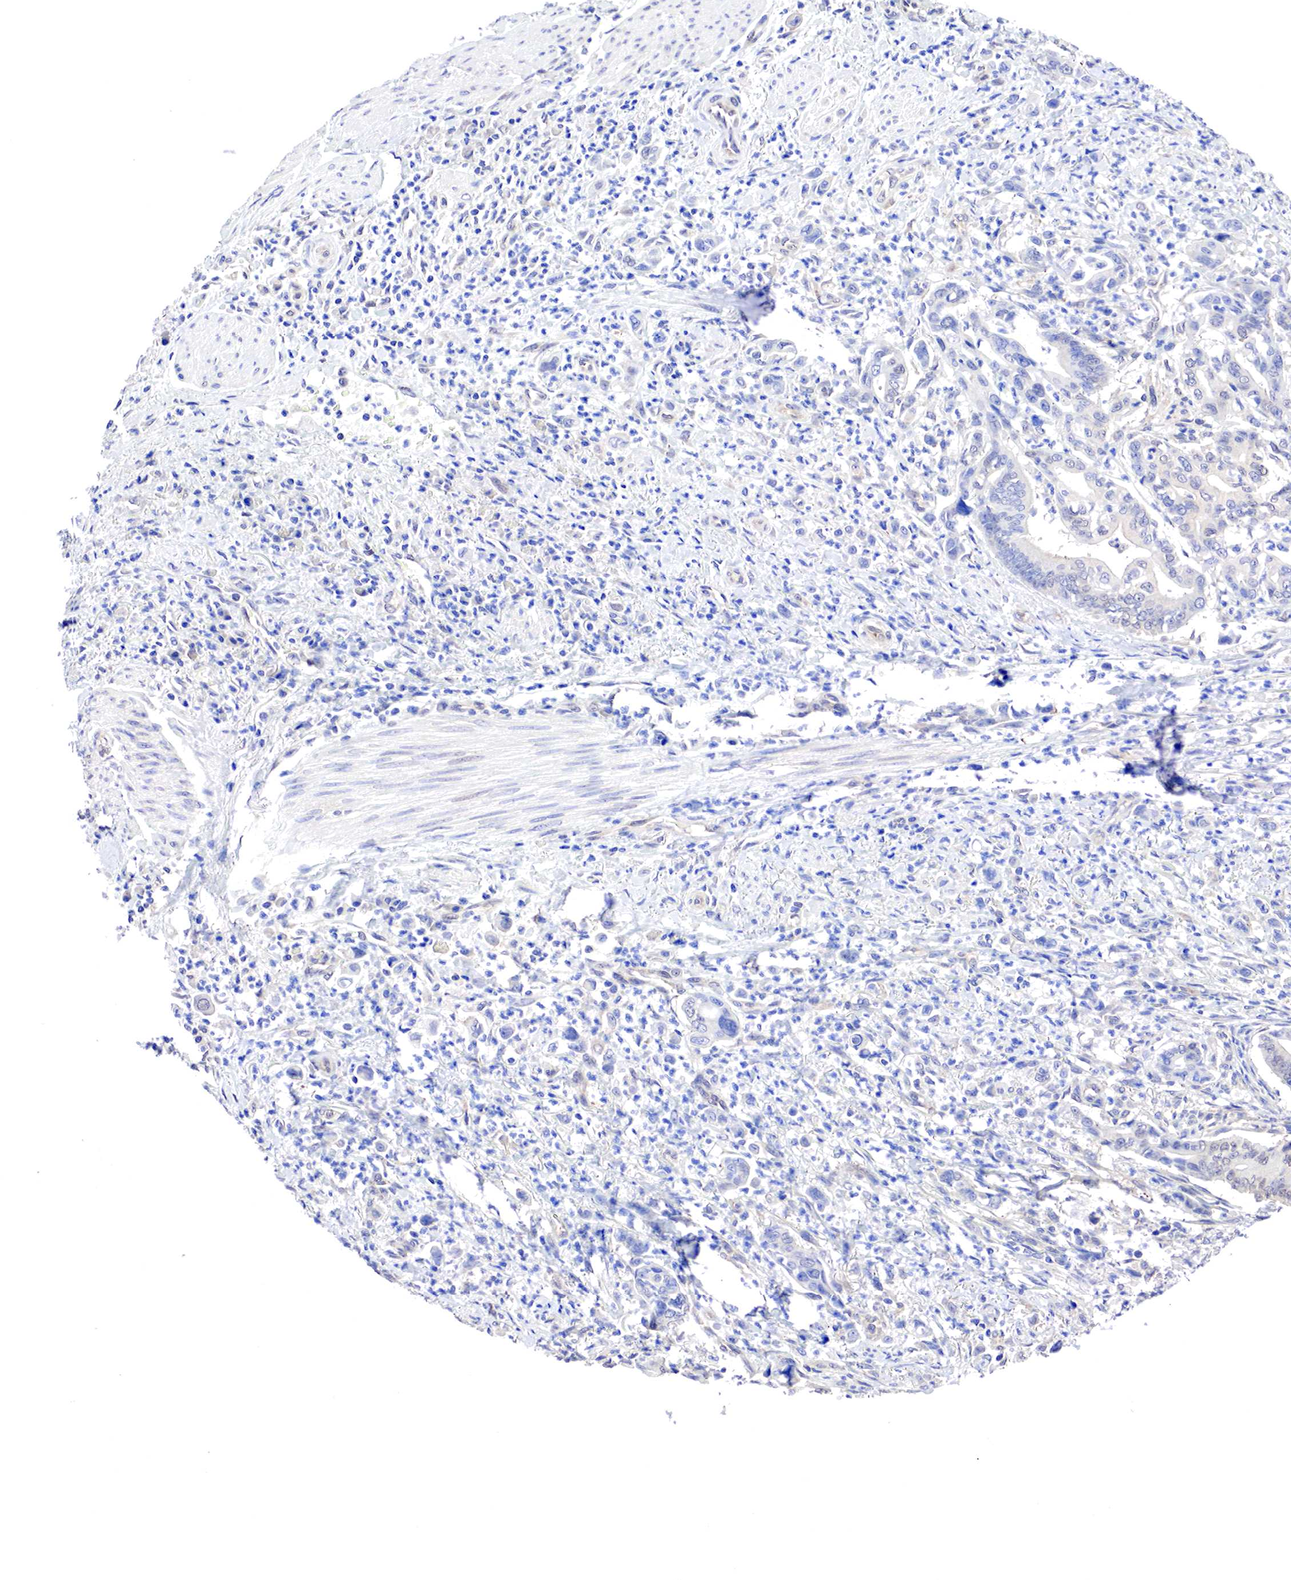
{"staining": {"intensity": "weak", "quantity": "<25%", "location": "cytoplasmic/membranous"}, "tissue": "stomach cancer", "cell_type": "Tumor cells", "image_type": "cancer", "snomed": [{"axis": "morphology", "description": "Adenocarcinoma, NOS"}, {"axis": "topography", "description": "Stomach"}], "caption": "High magnification brightfield microscopy of adenocarcinoma (stomach) stained with DAB (3,3'-diaminobenzidine) (brown) and counterstained with hematoxylin (blue): tumor cells show no significant expression. (DAB immunohistochemistry (IHC) with hematoxylin counter stain).", "gene": "PABIR2", "patient": {"sex": "female", "age": 76}}